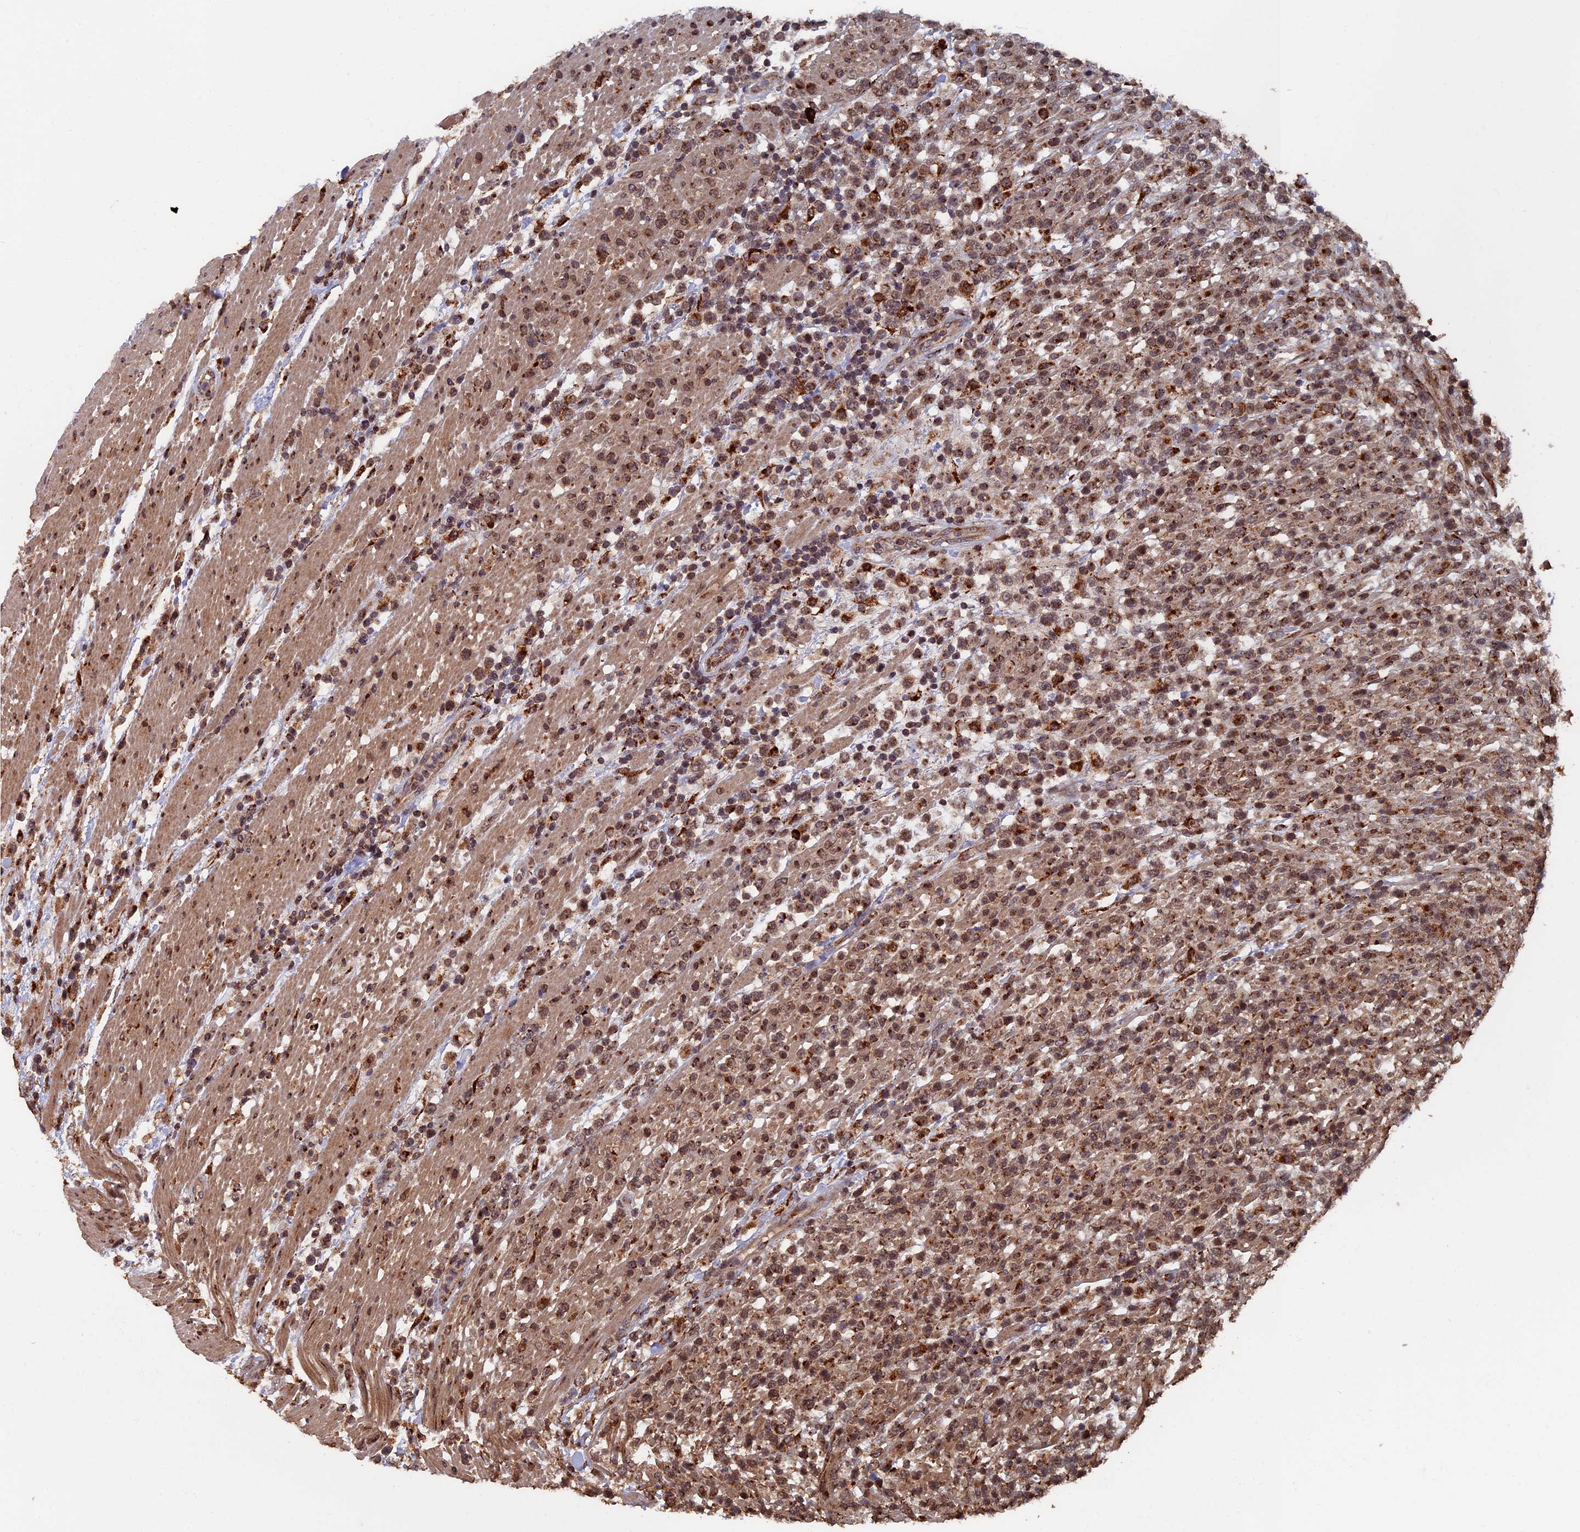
{"staining": {"intensity": "weak", "quantity": ">75%", "location": "nuclear"}, "tissue": "lymphoma", "cell_type": "Tumor cells", "image_type": "cancer", "snomed": [{"axis": "morphology", "description": "Malignant lymphoma, non-Hodgkin's type, High grade"}, {"axis": "topography", "description": "Colon"}], "caption": "This image demonstrates immunohistochemistry staining of high-grade malignant lymphoma, non-Hodgkin's type, with low weak nuclear staining in approximately >75% of tumor cells.", "gene": "RASGRF1", "patient": {"sex": "female", "age": 53}}